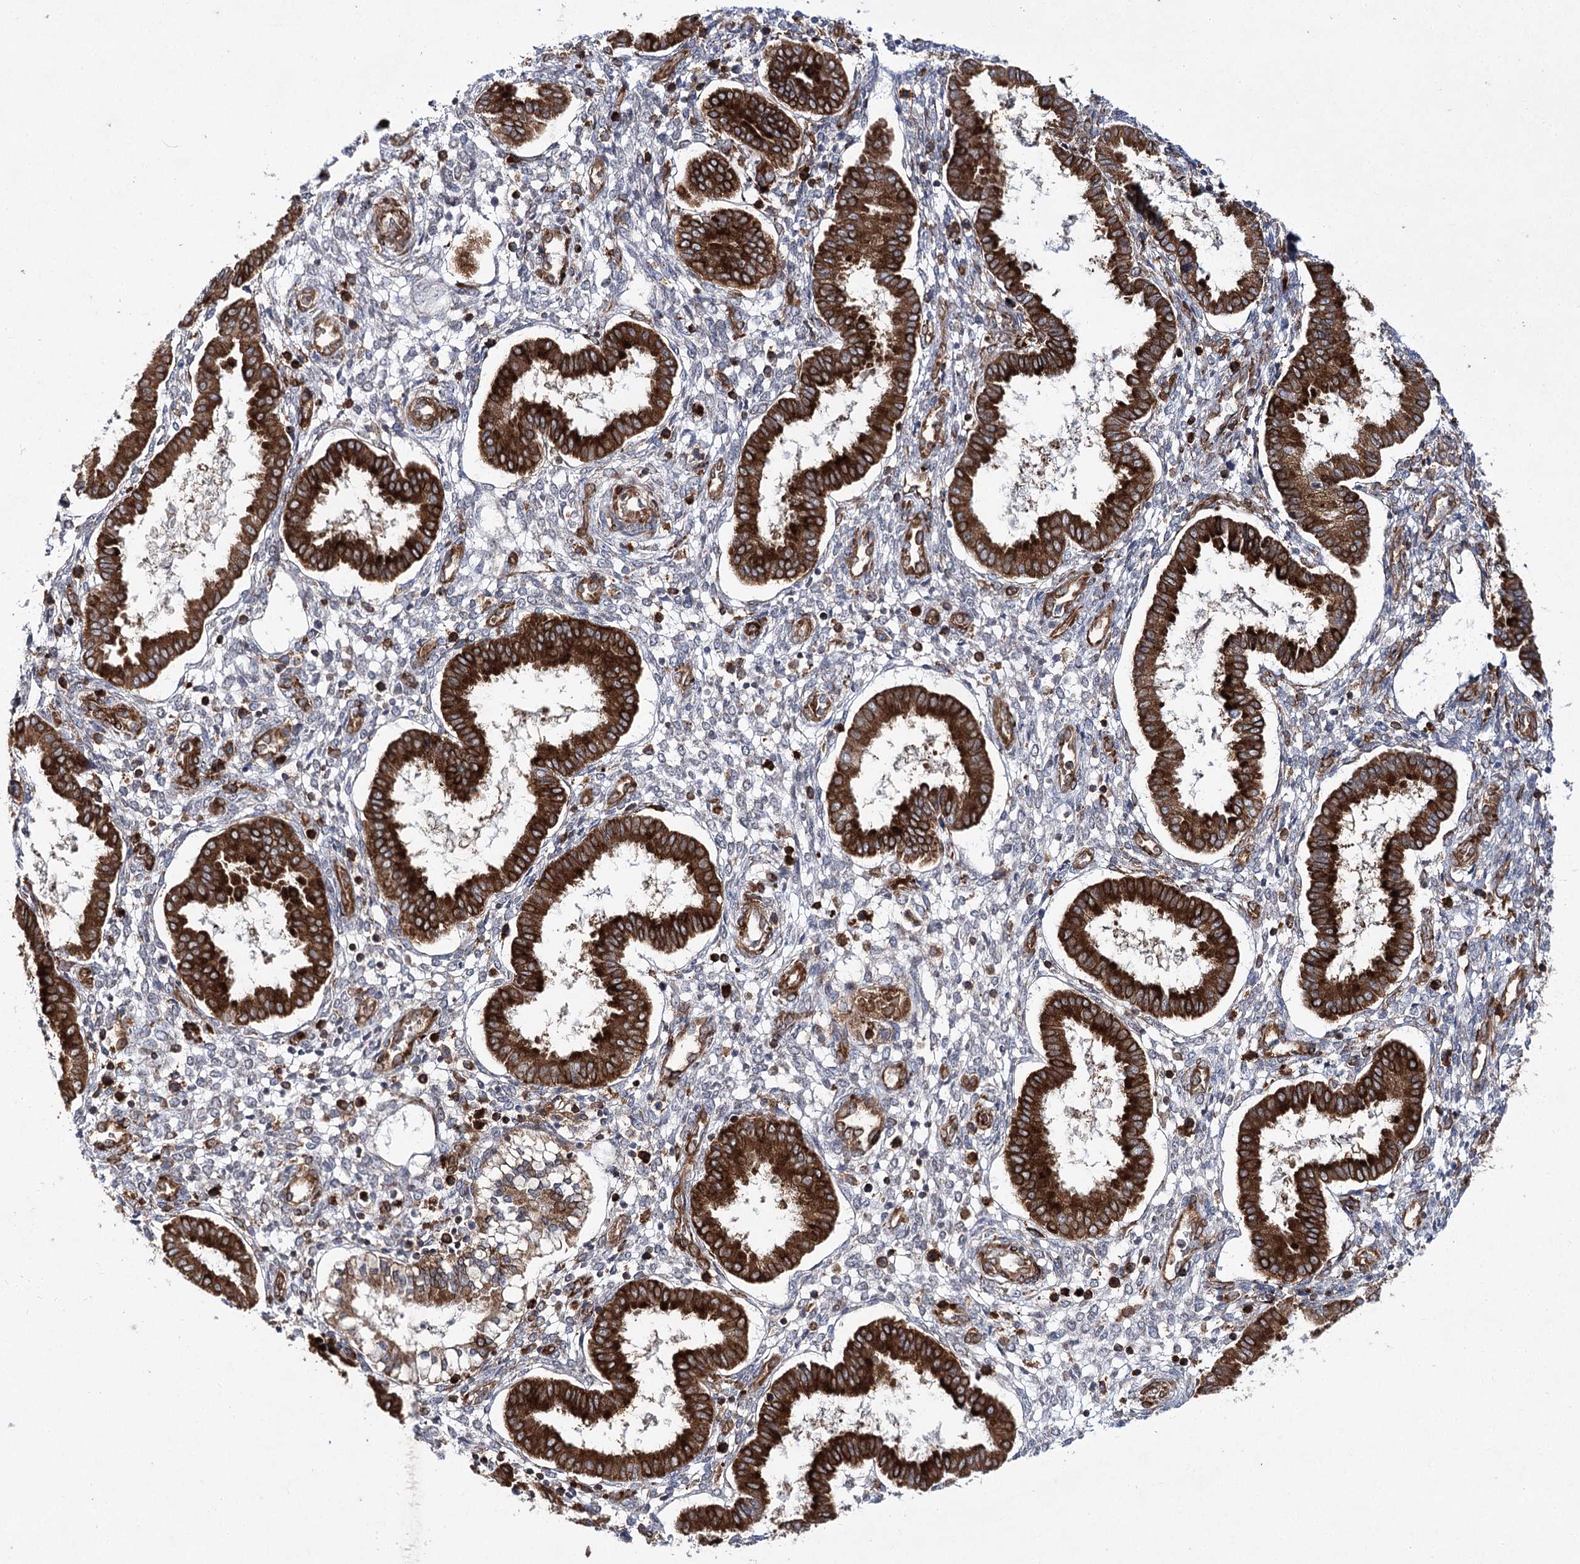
{"staining": {"intensity": "weak", "quantity": ">75%", "location": "cytoplasmic/membranous"}, "tissue": "endometrium", "cell_type": "Cells in endometrial stroma", "image_type": "normal", "snomed": [{"axis": "morphology", "description": "Normal tissue, NOS"}, {"axis": "topography", "description": "Endometrium"}], "caption": "A brown stain labels weak cytoplasmic/membranous staining of a protein in cells in endometrial stroma of normal human endometrium. (Stains: DAB in brown, nuclei in blue, Microscopy: brightfield microscopy at high magnification).", "gene": "VWA2", "patient": {"sex": "female", "age": 24}}